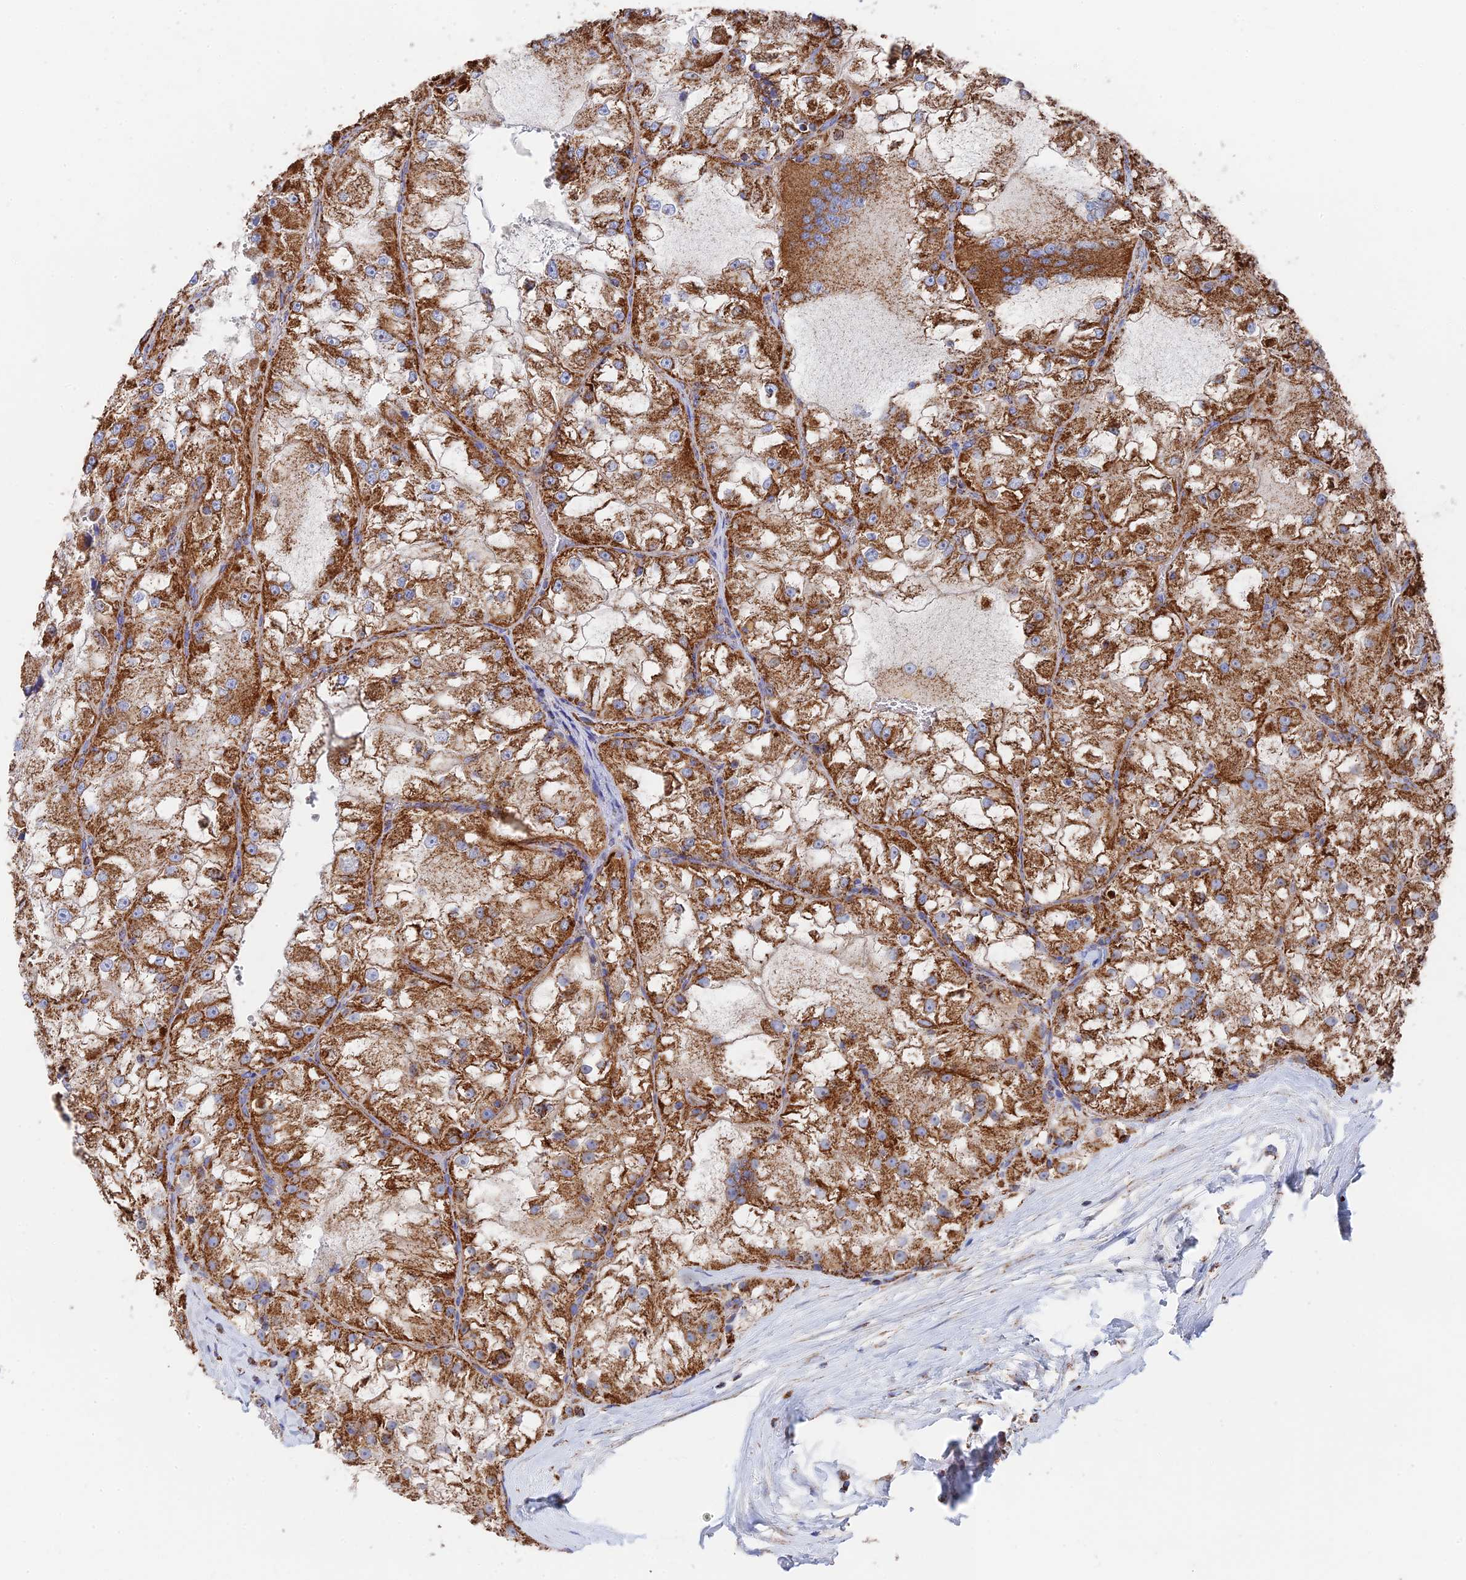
{"staining": {"intensity": "strong", "quantity": ">75%", "location": "cytoplasmic/membranous"}, "tissue": "renal cancer", "cell_type": "Tumor cells", "image_type": "cancer", "snomed": [{"axis": "morphology", "description": "Adenocarcinoma, NOS"}, {"axis": "topography", "description": "Kidney"}], "caption": "Renal cancer was stained to show a protein in brown. There is high levels of strong cytoplasmic/membranous positivity in about >75% of tumor cells.", "gene": "HAUS8", "patient": {"sex": "female", "age": 72}}